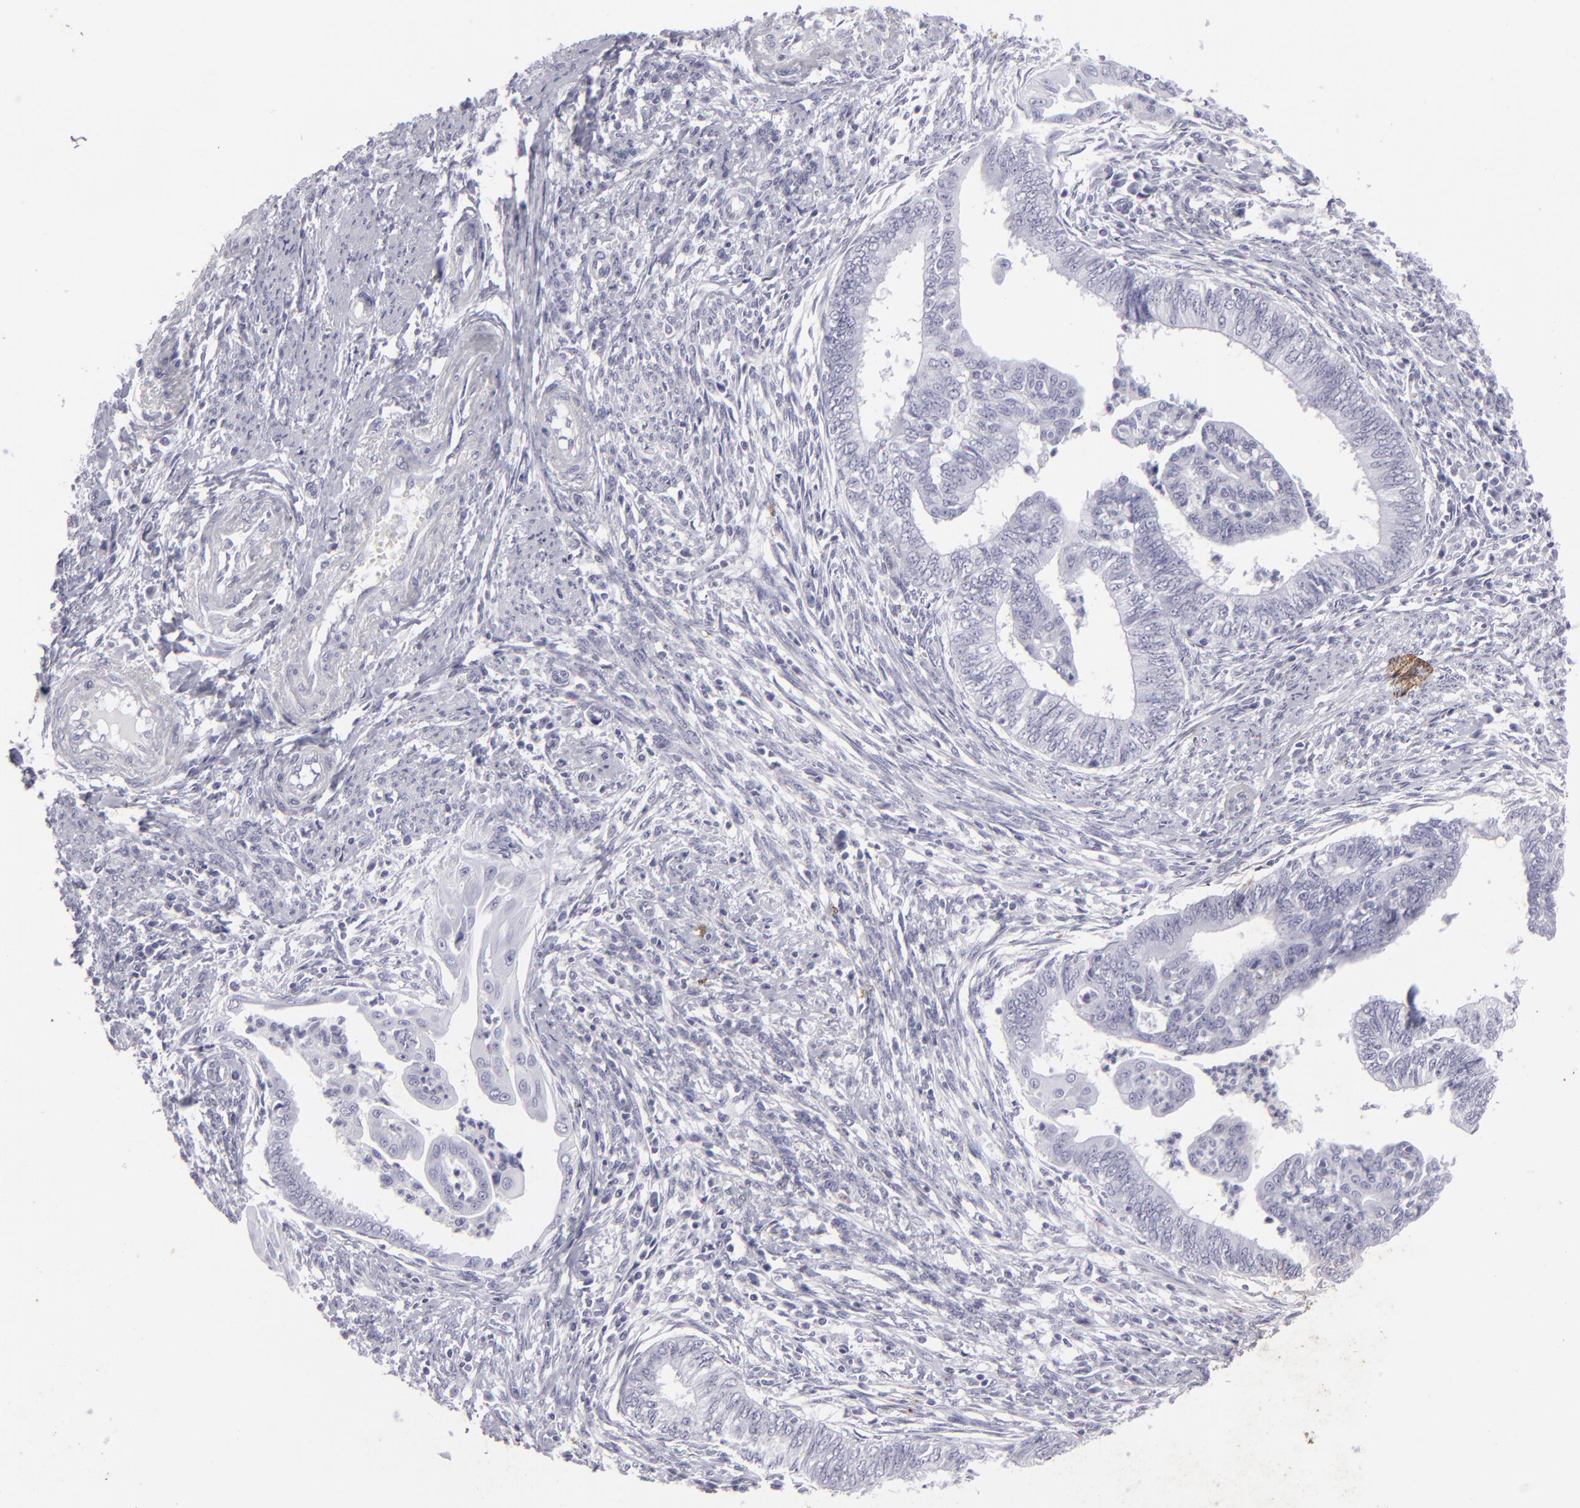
{"staining": {"intensity": "negative", "quantity": "none", "location": "none"}, "tissue": "endometrial cancer", "cell_type": "Tumor cells", "image_type": "cancer", "snomed": [{"axis": "morphology", "description": "Adenocarcinoma, NOS"}, {"axis": "topography", "description": "Endometrium"}], "caption": "Immunohistochemistry photomicrograph of human endometrial cancer (adenocarcinoma) stained for a protein (brown), which shows no expression in tumor cells. (Immunohistochemistry (ihc), brightfield microscopy, high magnification).", "gene": "KRT1", "patient": {"sex": "female", "age": 66}}